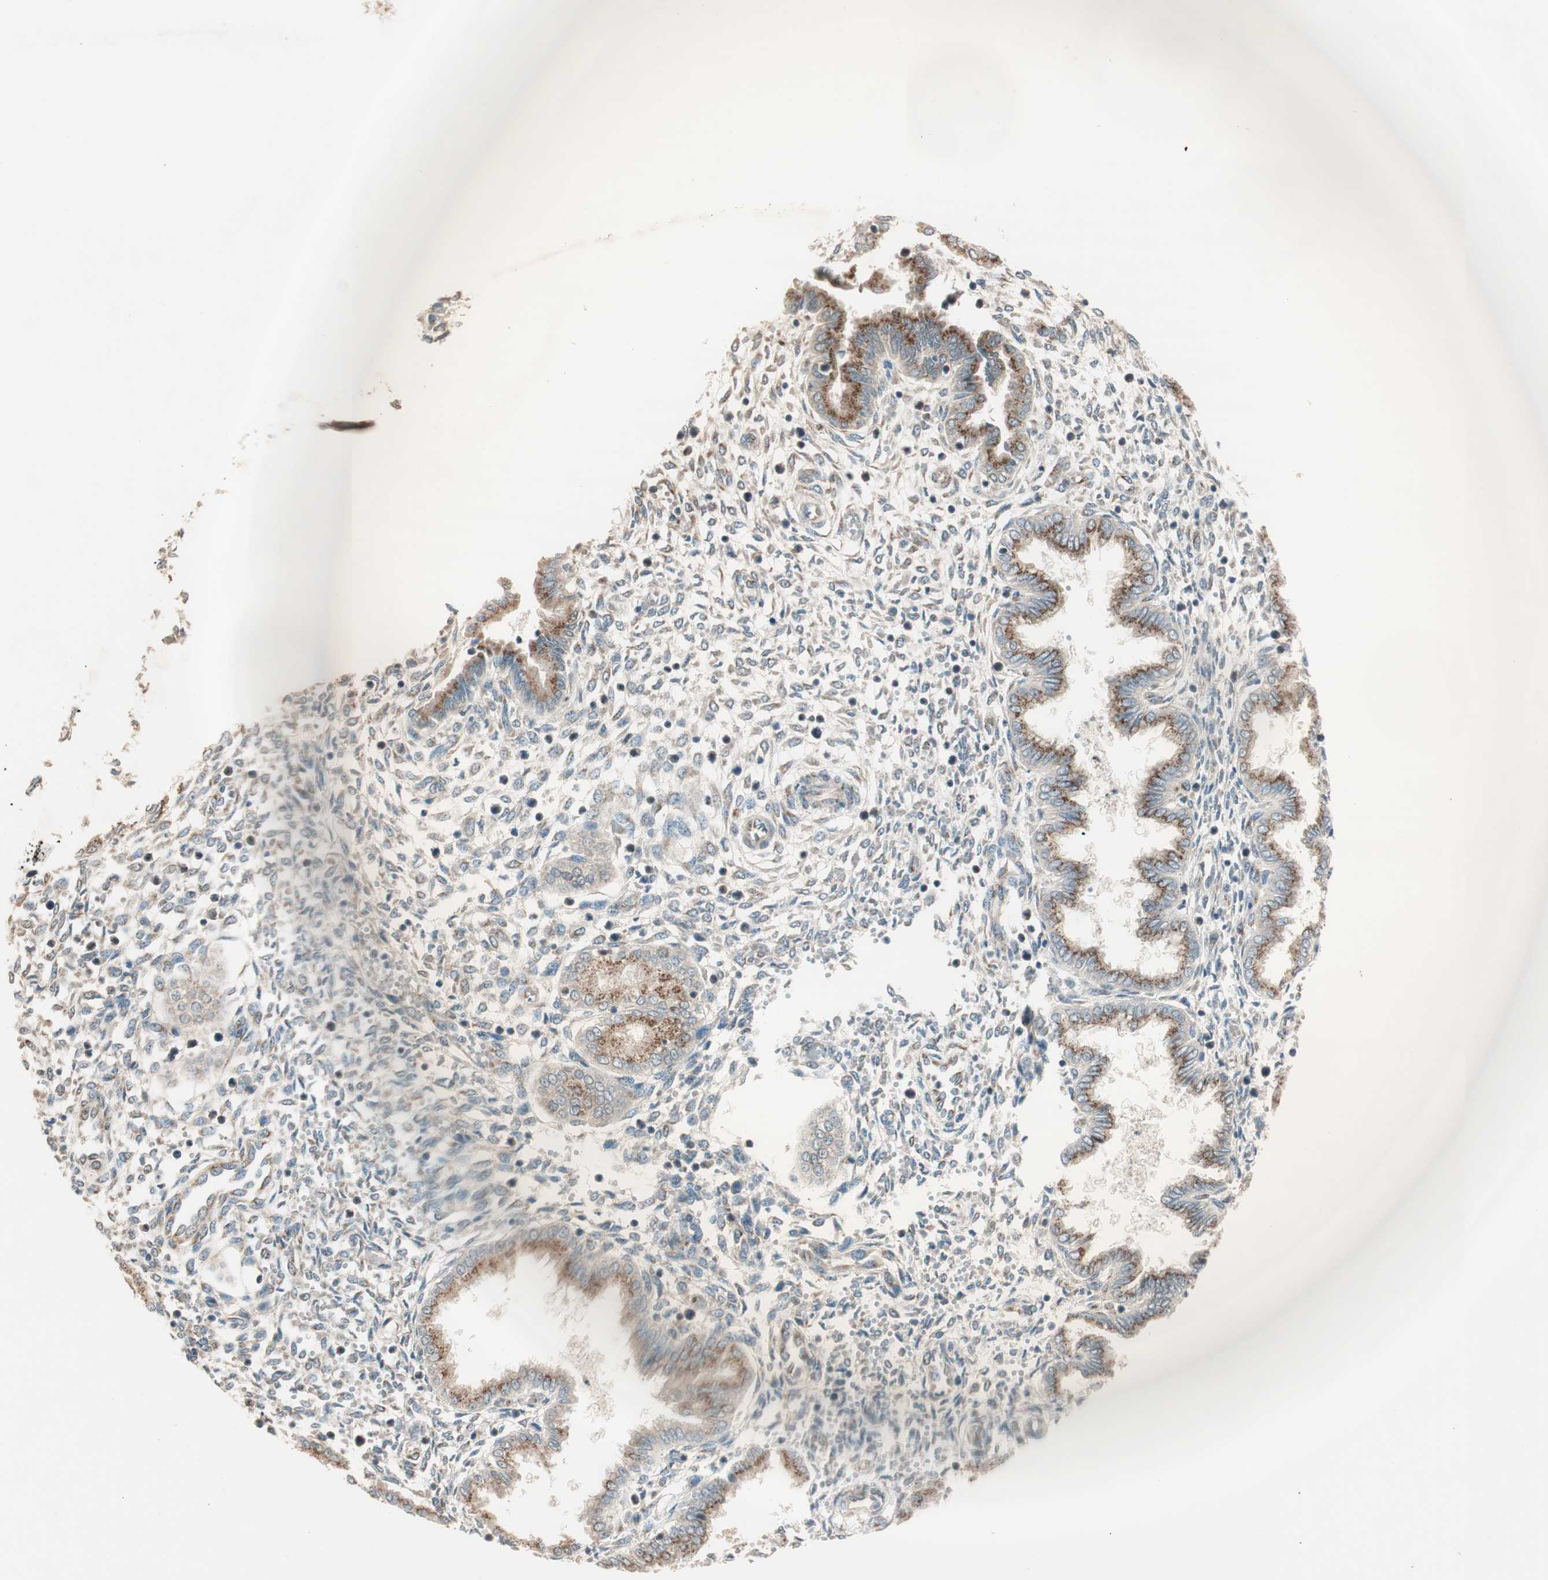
{"staining": {"intensity": "negative", "quantity": "none", "location": "none"}, "tissue": "endometrium", "cell_type": "Cells in endometrial stroma", "image_type": "normal", "snomed": [{"axis": "morphology", "description": "Normal tissue, NOS"}, {"axis": "topography", "description": "Endometrium"}], "caption": "Immunohistochemistry photomicrograph of normal endometrium stained for a protein (brown), which exhibits no expression in cells in endometrial stroma. The staining is performed using DAB (3,3'-diaminobenzidine) brown chromogen with nuclei counter-stained in using hematoxylin.", "gene": "SEC16A", "patient": {"sex": "female", "age": 33}}